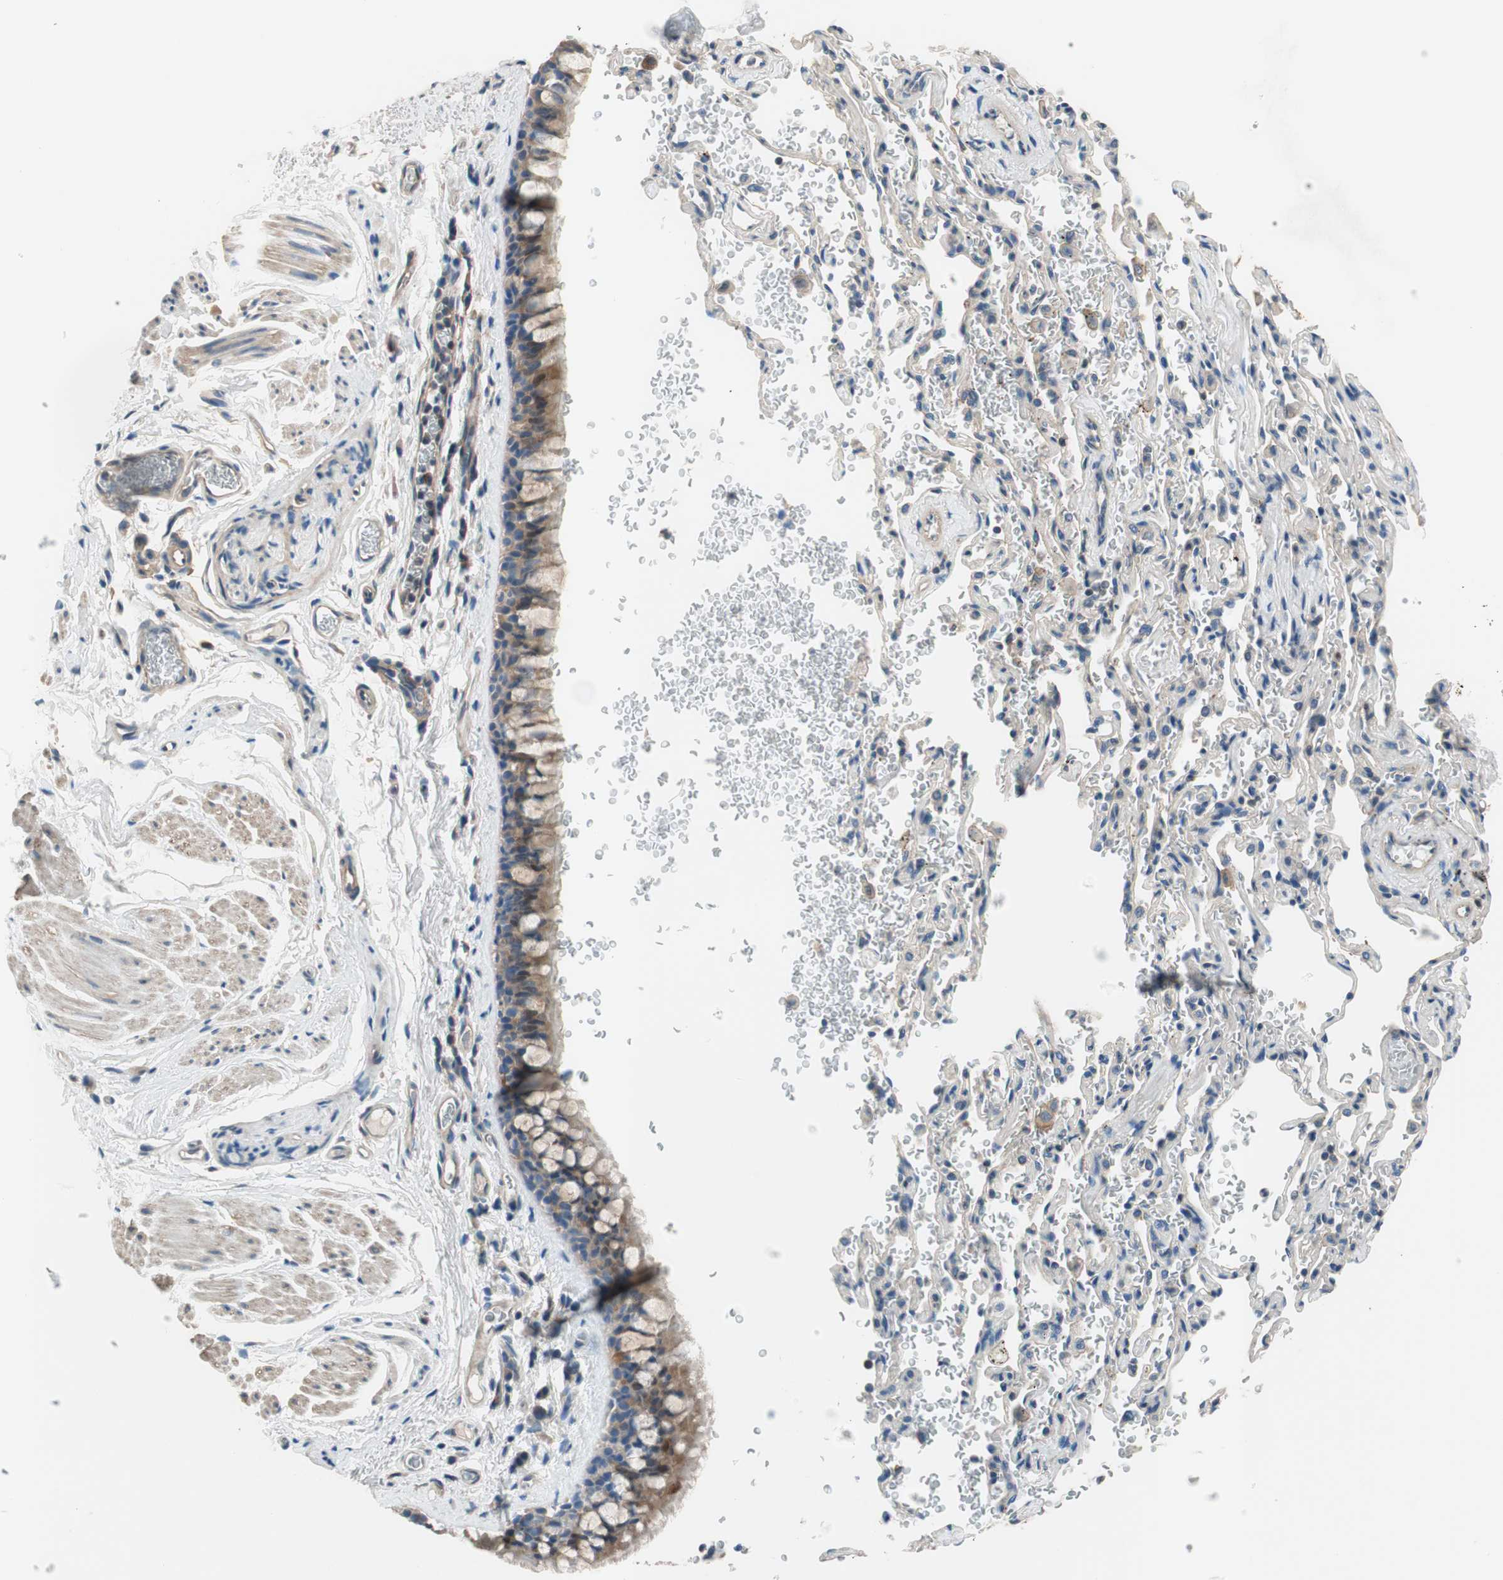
{"staining": {"intensity": "moderate", "quantity": ">75%", "location": "cytoplasmic/membranous"}, "tissue": "bronchus", "cell_type": "Respiratory epithelial cells", "image_type": "normal", "snomed": [{"axis": "morphology", "description": "Normal tissue, NOS"}, {"axis": "morphology", "description": "Malignant melanoma, Metastatic site"}, {"axis": "topography", "description": "Bronchus"}, {"axis": "topography", "description": "Lung"}], "caption": "High-power microscopy captured an immunohistochemistry micrograph of benign bronchus, revealing moderate cytoplasmic/membranous positivity in approximately >75% of respiratory epithelial cells.", "gene": "CALML3", "patient": {"sex": "male", "age": 64}}